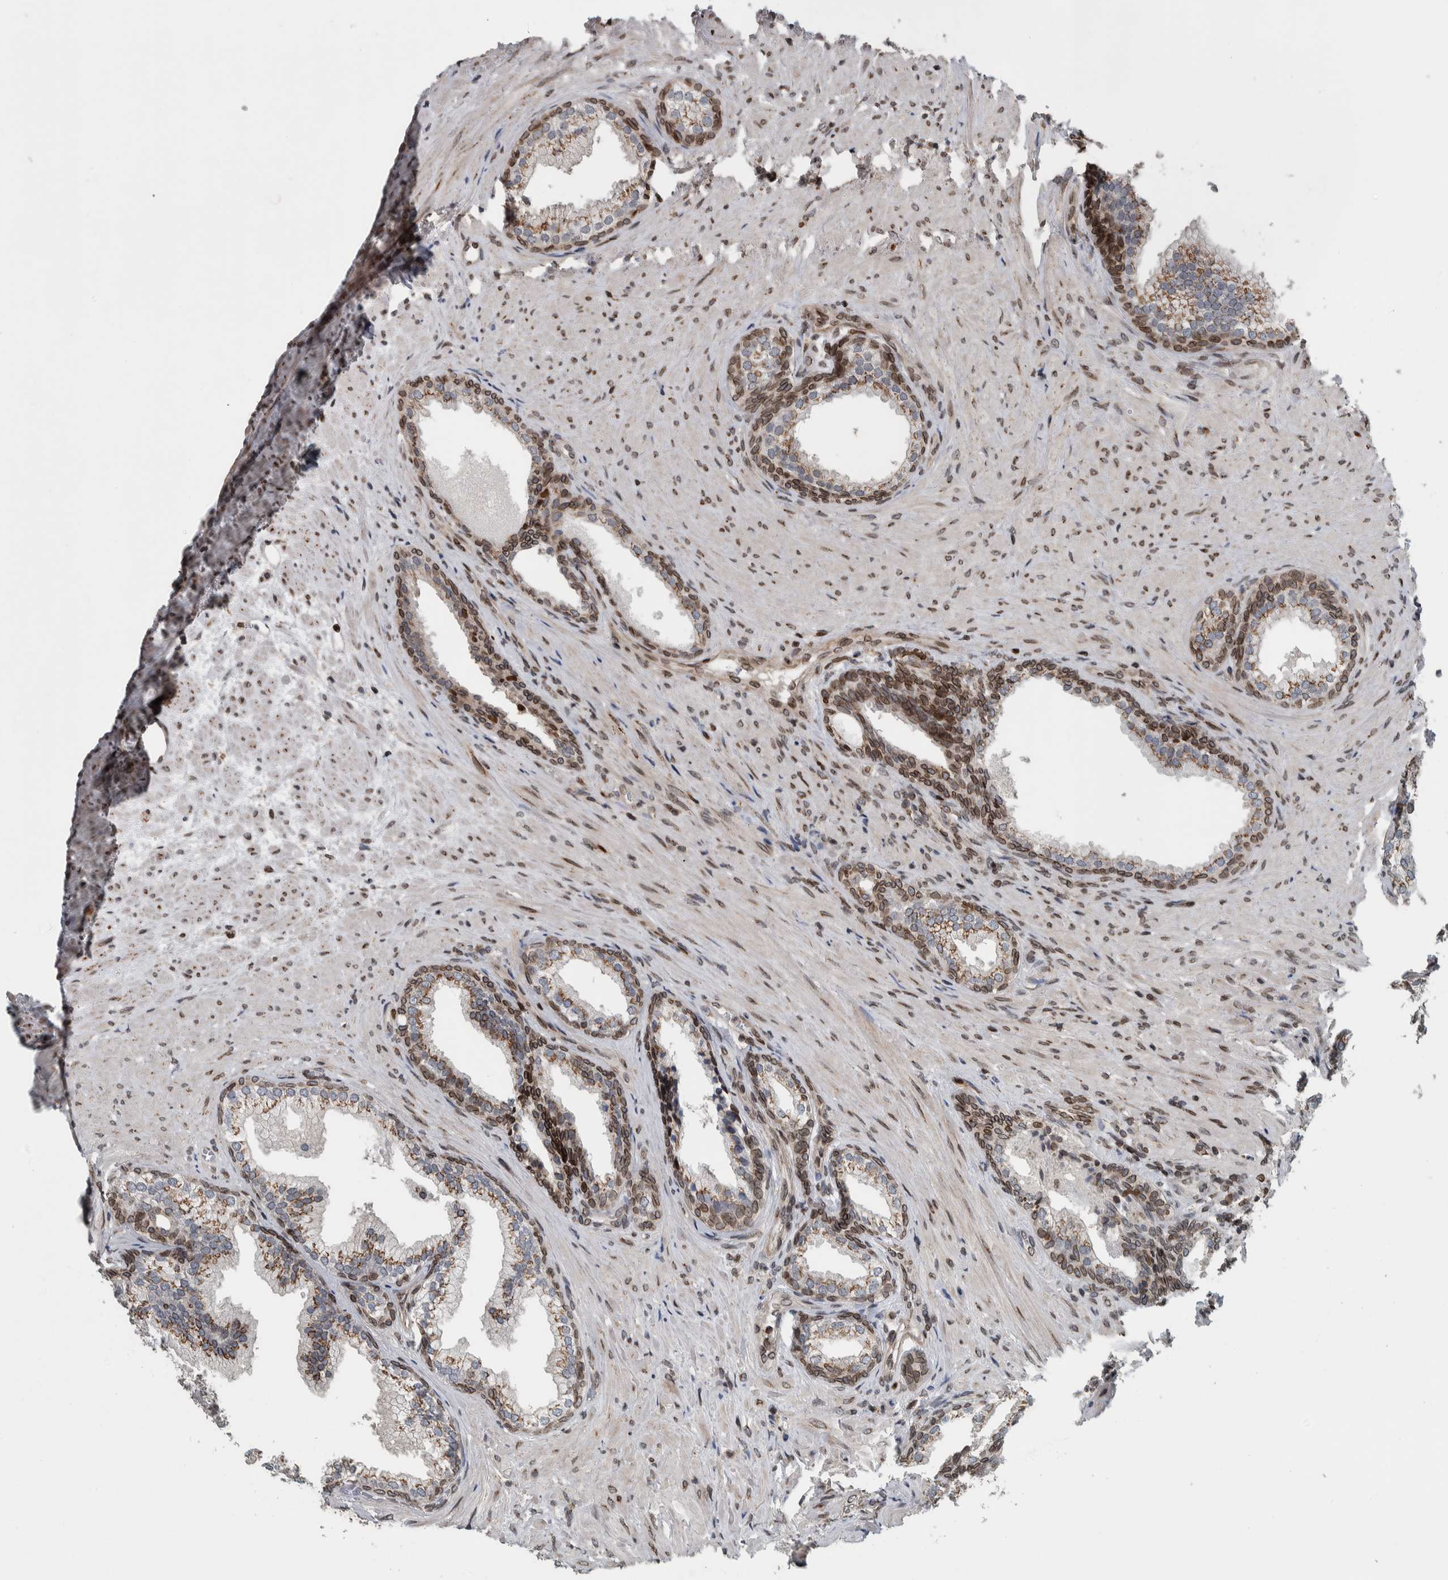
{"staining": {"intensity": "strong", "quantity": "25%-75%", "location": "cytoplasmic/membranous,nuclear"}, "tissue": "prostate", "cell_type": "Glandular cells", "image_type": "normal", "snomed": [{"axis": "morphology", "description": "Normal tissue, NOS"}, {"axis": "topography", "description": "Prostate"}], "caption": "A high amount of strong cytoplasmic/membranous,nuclear positivity is seen in about 25%-75% of glandular cells in unremarkable prostate.", "gene": "FAM135B", "patient": {"sex": "male", "age": 76}}